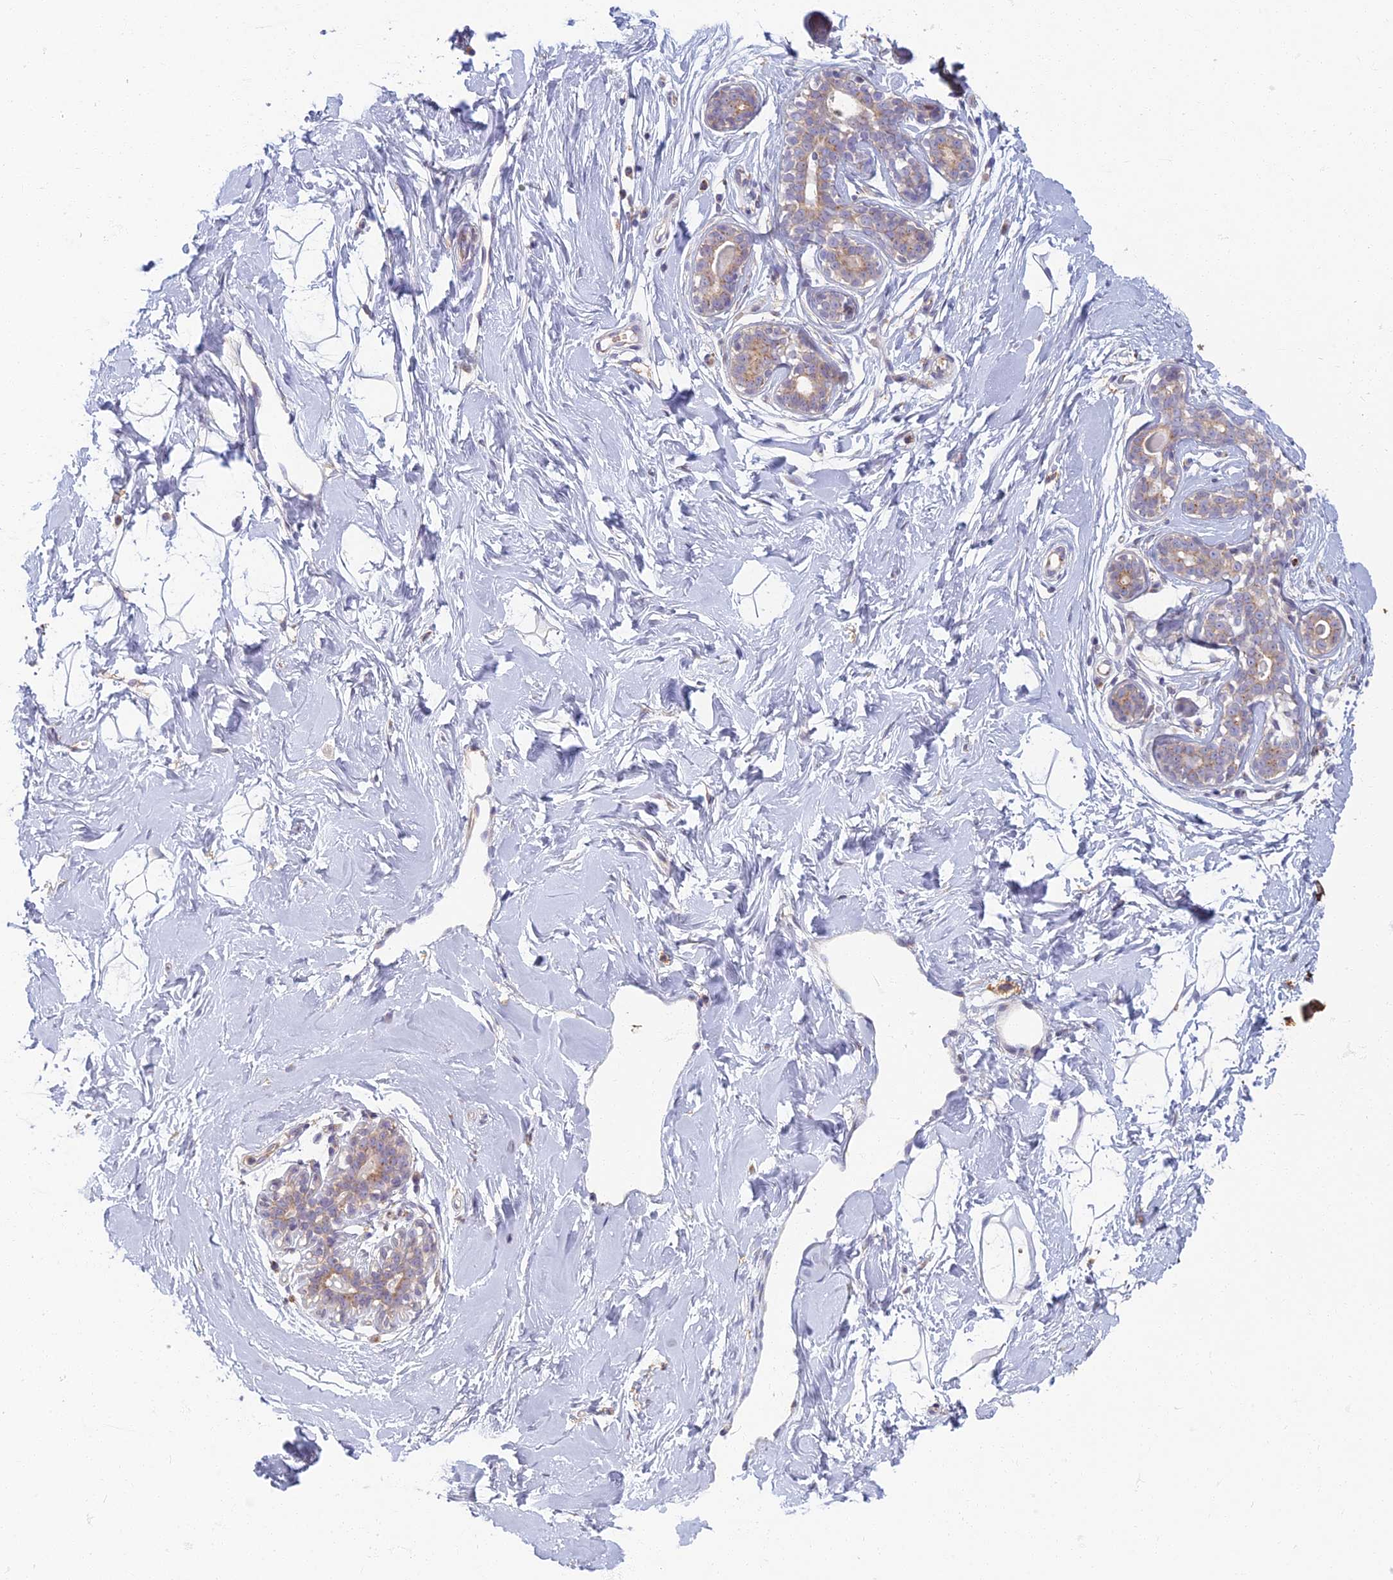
{"staining": {"intensity": "negative", "quantity": "none", "location": "none"}, "tissue": "breast", "cell_type": "Adipocytes", "image_type": "normal", "snomed": [{"axis": "morphology", "description": "Normal tissue, NOS"}, {"axis": "morphology", "description": "Adenoma, NOS"}, {"axis": "topography", "description": "Breast"}], "caption": "High magnification brightfield microscopy of normal breast stained with DAB (3,3'-diaminobenzidine) (brown) and counterstained with hematoxylin (blue): adipocytes show no significant expression.", "gene": "PROX2", "patient": {"sex": "female", "age": 23}}